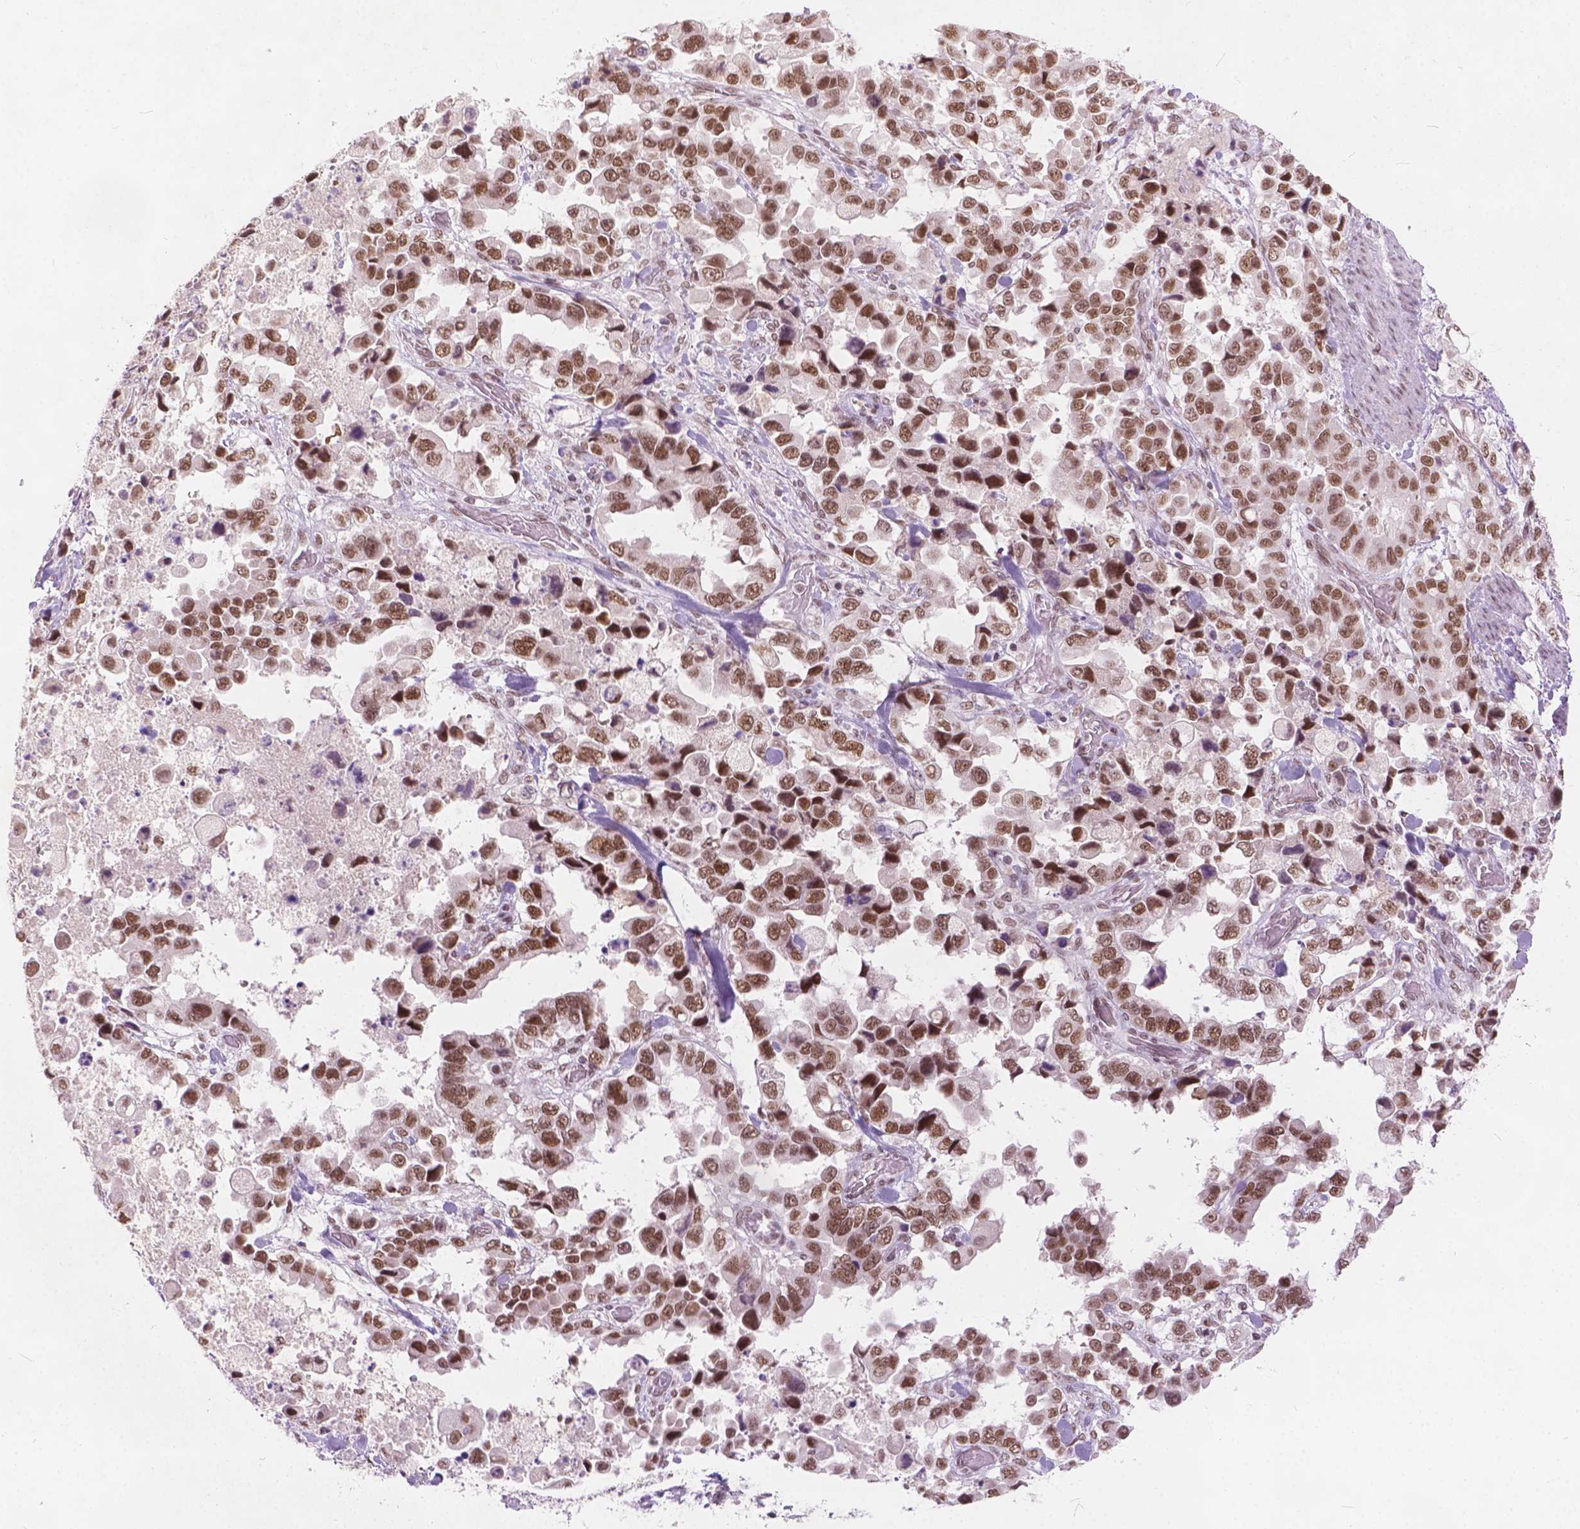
{"staining": {"intensity": "moderate", "quantity": ">75%", "location": "nuclear"}, "tissue": "stomach cancer", "cell_type": "Tumor cells", "image_type": "cancer", "snomed": [{"axis": "morphology", "description": "Adenocarcinoma, NOS"}, {"axis": "topography", "description": "Stomach"}], "caption": "A histopathology image showing moderate nuclear staining in approximately >75% of tumor cells in stomach cancer, as visualized by brown immunohistochemical staining.", "gene": "FAM53A", "patient": {"sex": "male", "age": 59}}